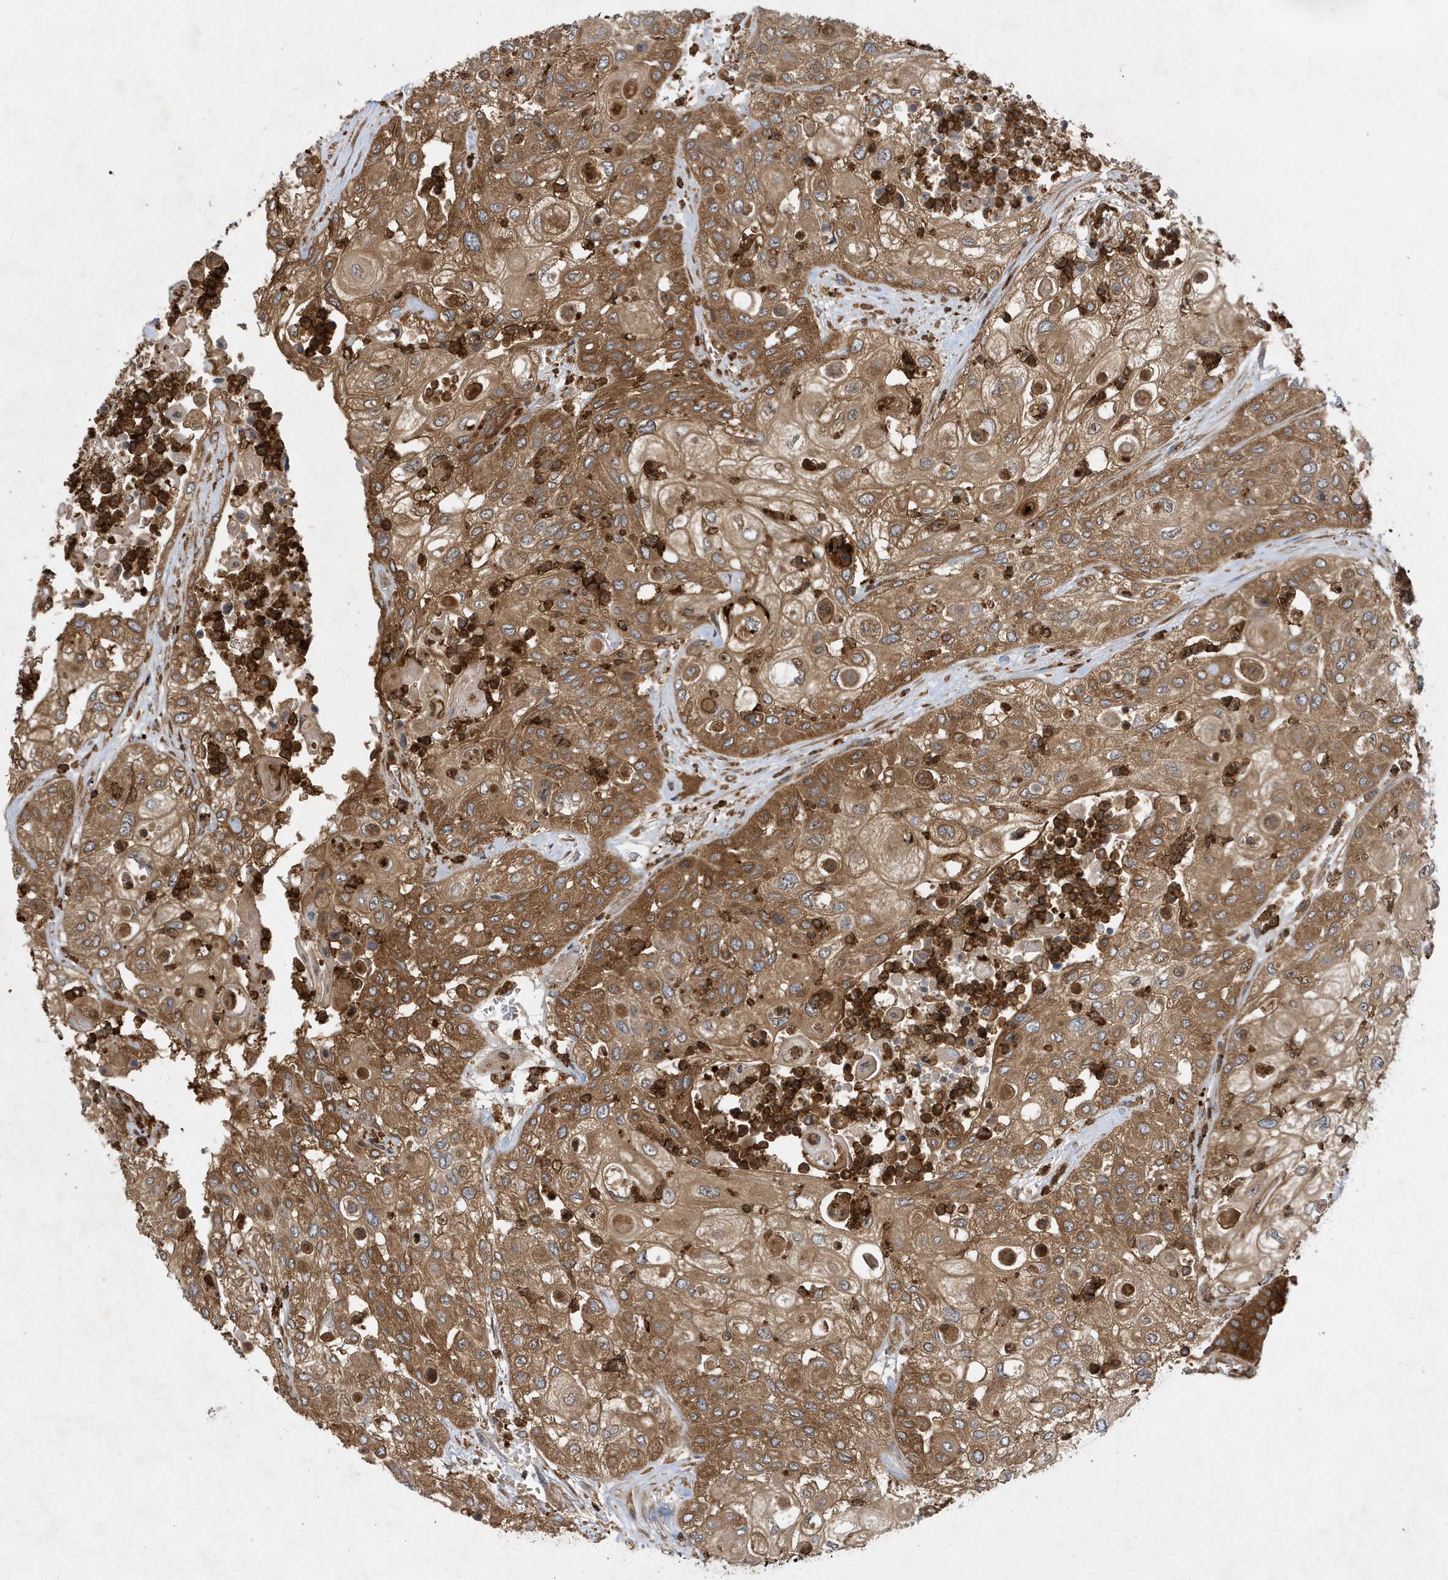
{"staining": {"intensity": "strong", "quantity": ">75%", "location": "cytoplasmic/membranous,nuclear"}, "tissue": "urothelial cancer", "cell_type": "Tumor cells", "image_type": "cancer", "snomed": [{"axis": "morphology", "description": "Urothelial carcinoma, High grade"}, {"axis": "topography", "description": "Urinary bladder"}], "caption": "Urothelial cancer tissue displays strong cytoplasmic/membranous and nuclear positivity in about >75% of tumor cells The staining was performed using DAB (3,3'-diaminobenzidine) to visualize the protein expression in brown, while the nuclei were stained in blue with hematoxylin (Magnification: 20x).", "gene": "LAPTM4A", "patient": {"sex": "female", "age": 79}}